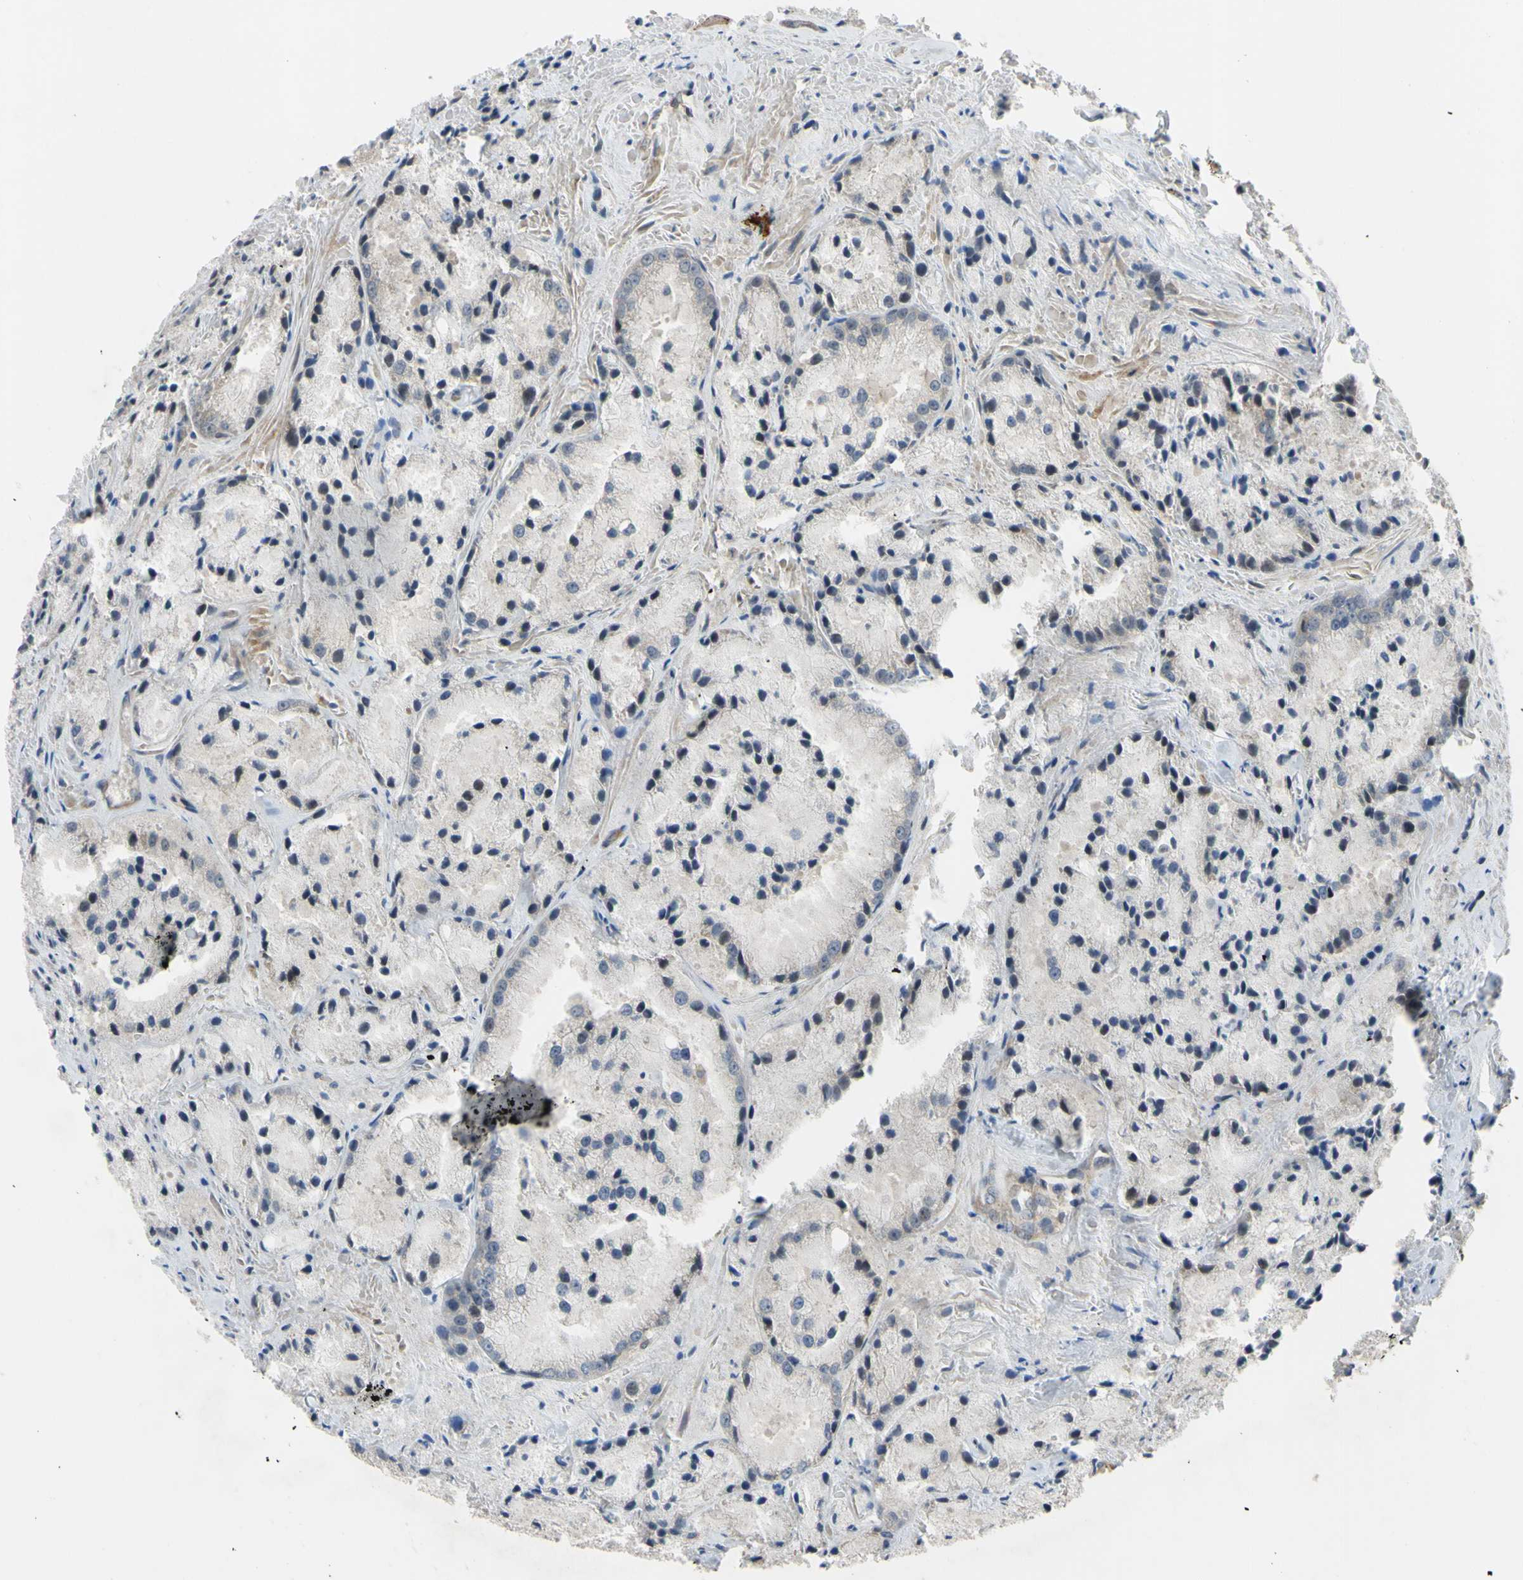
{"staining": {"intensity": "negative", "quantity": "none", "location": "none"}, "tissue": "prostate cancer", "cell_type": "Tumor cells", "image_type": "cancer", "snomed": [{"axis": "morphology", "description": "Adenocarcinoma, Low grade"}, {"axis": "topography", "description": "Prostate"}], "caption": "This is an immunohistochemistry (IHC) photomicrograph of prostate cancer. There is no expression in tumor cells.", "gene": "COMMD9", "patient": {"sex": "male", "age": 64}}